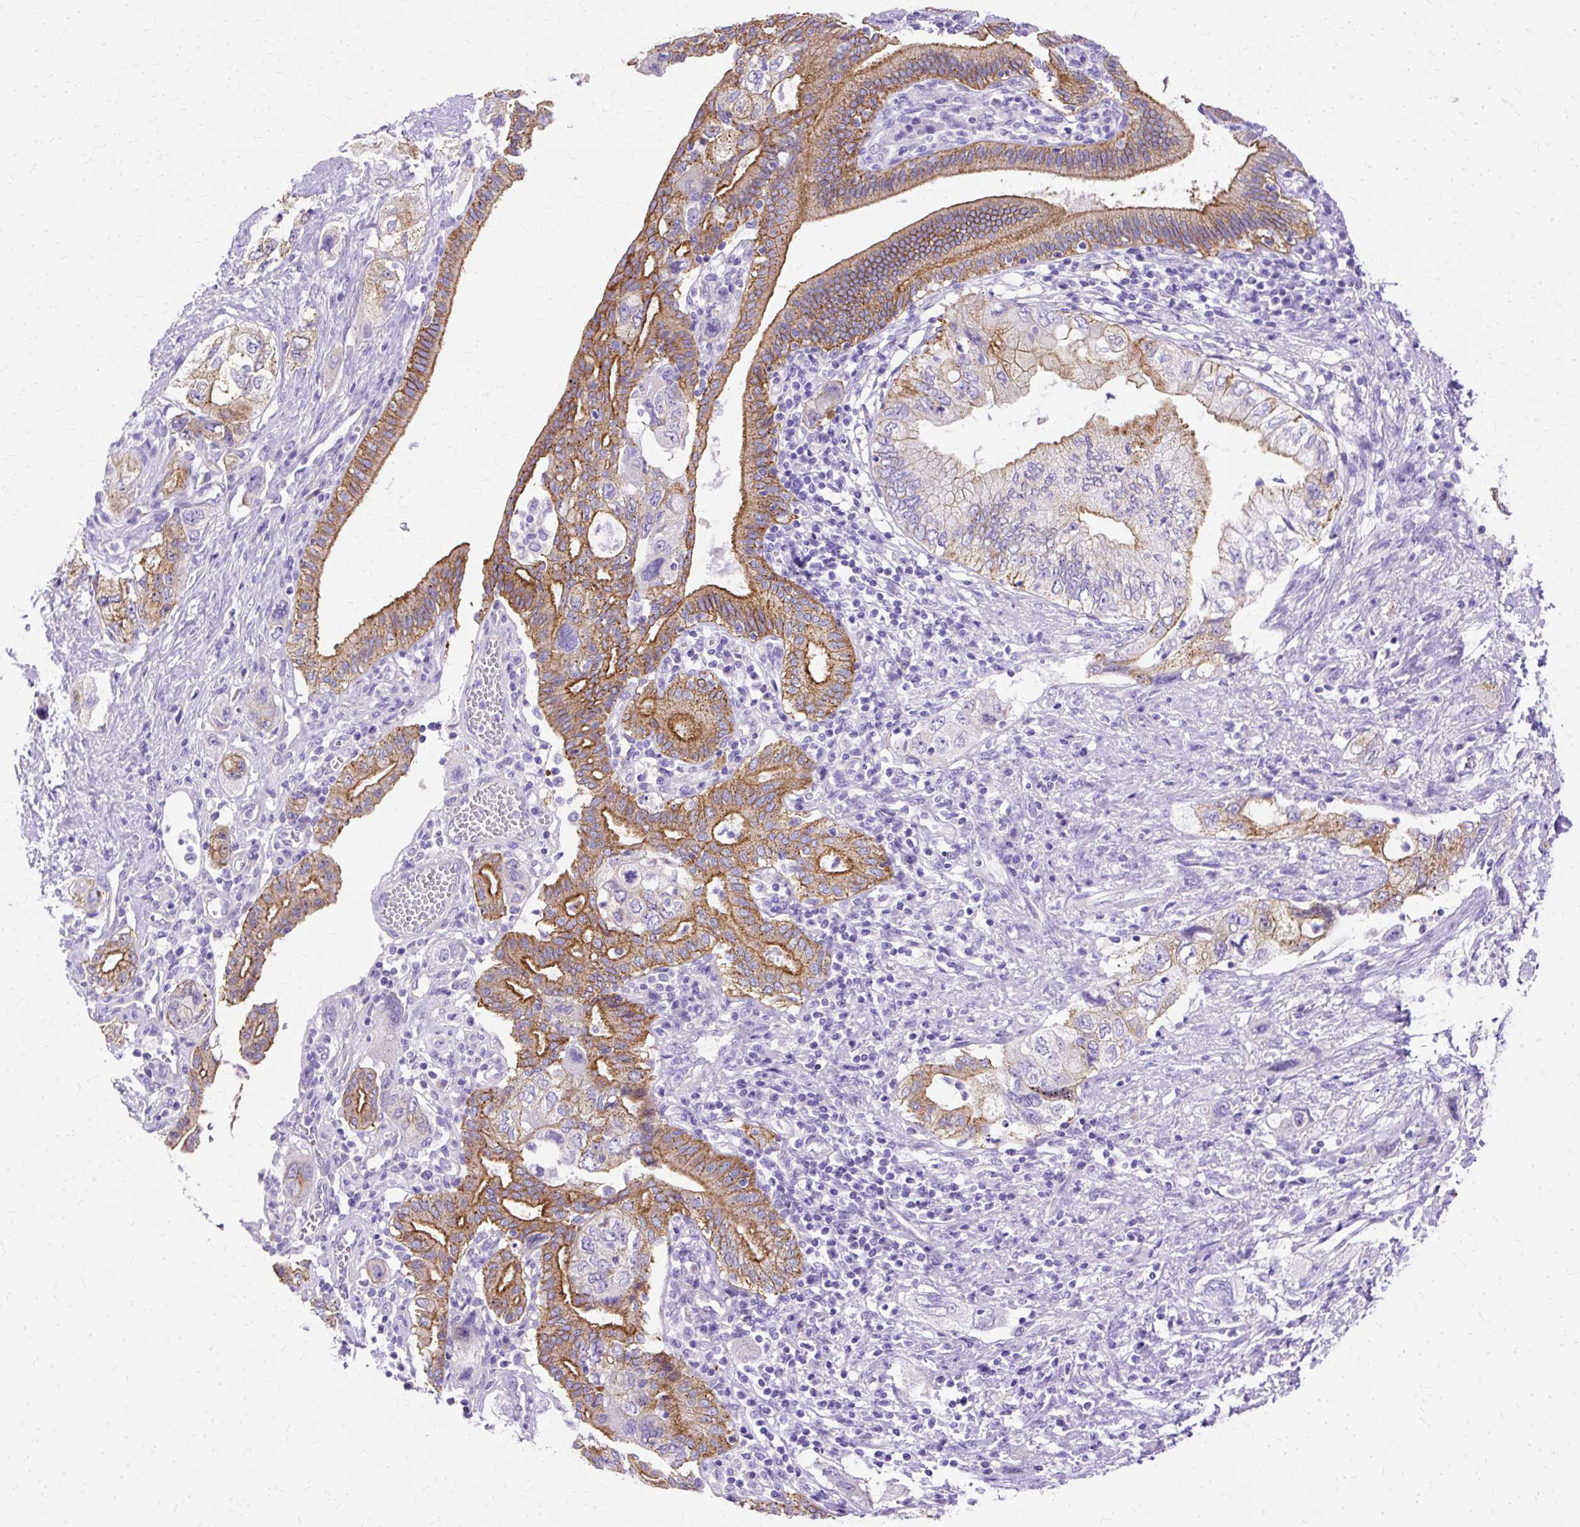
{"staining": {"intensity": "moderate", "quantity": ">75%", "location": "cytoplasmic/membranous"}, "tissue": "pancreatic cancer", "cell_type": "Tumor cells", "image_type": "cancer", "snomed": [{"axis": "morphology", "description": "Adenocarcinoma, NOS"}, {"axis": "topography", "description": "Pancreas"}], "caption": "Protein staining by immunohistochemistry (IHC) reveals moderate cytoplasmic/membranous positivity in about >75% of tumor cells in pancreatic cancer. The staining was performed using DAB to visualize the protein expression in brown, while the nuclei were stained in blue with hematoxylin (Magnification: 20x).", "gene": "MYO6", "patient": {"sex": "female", "age": 73}}